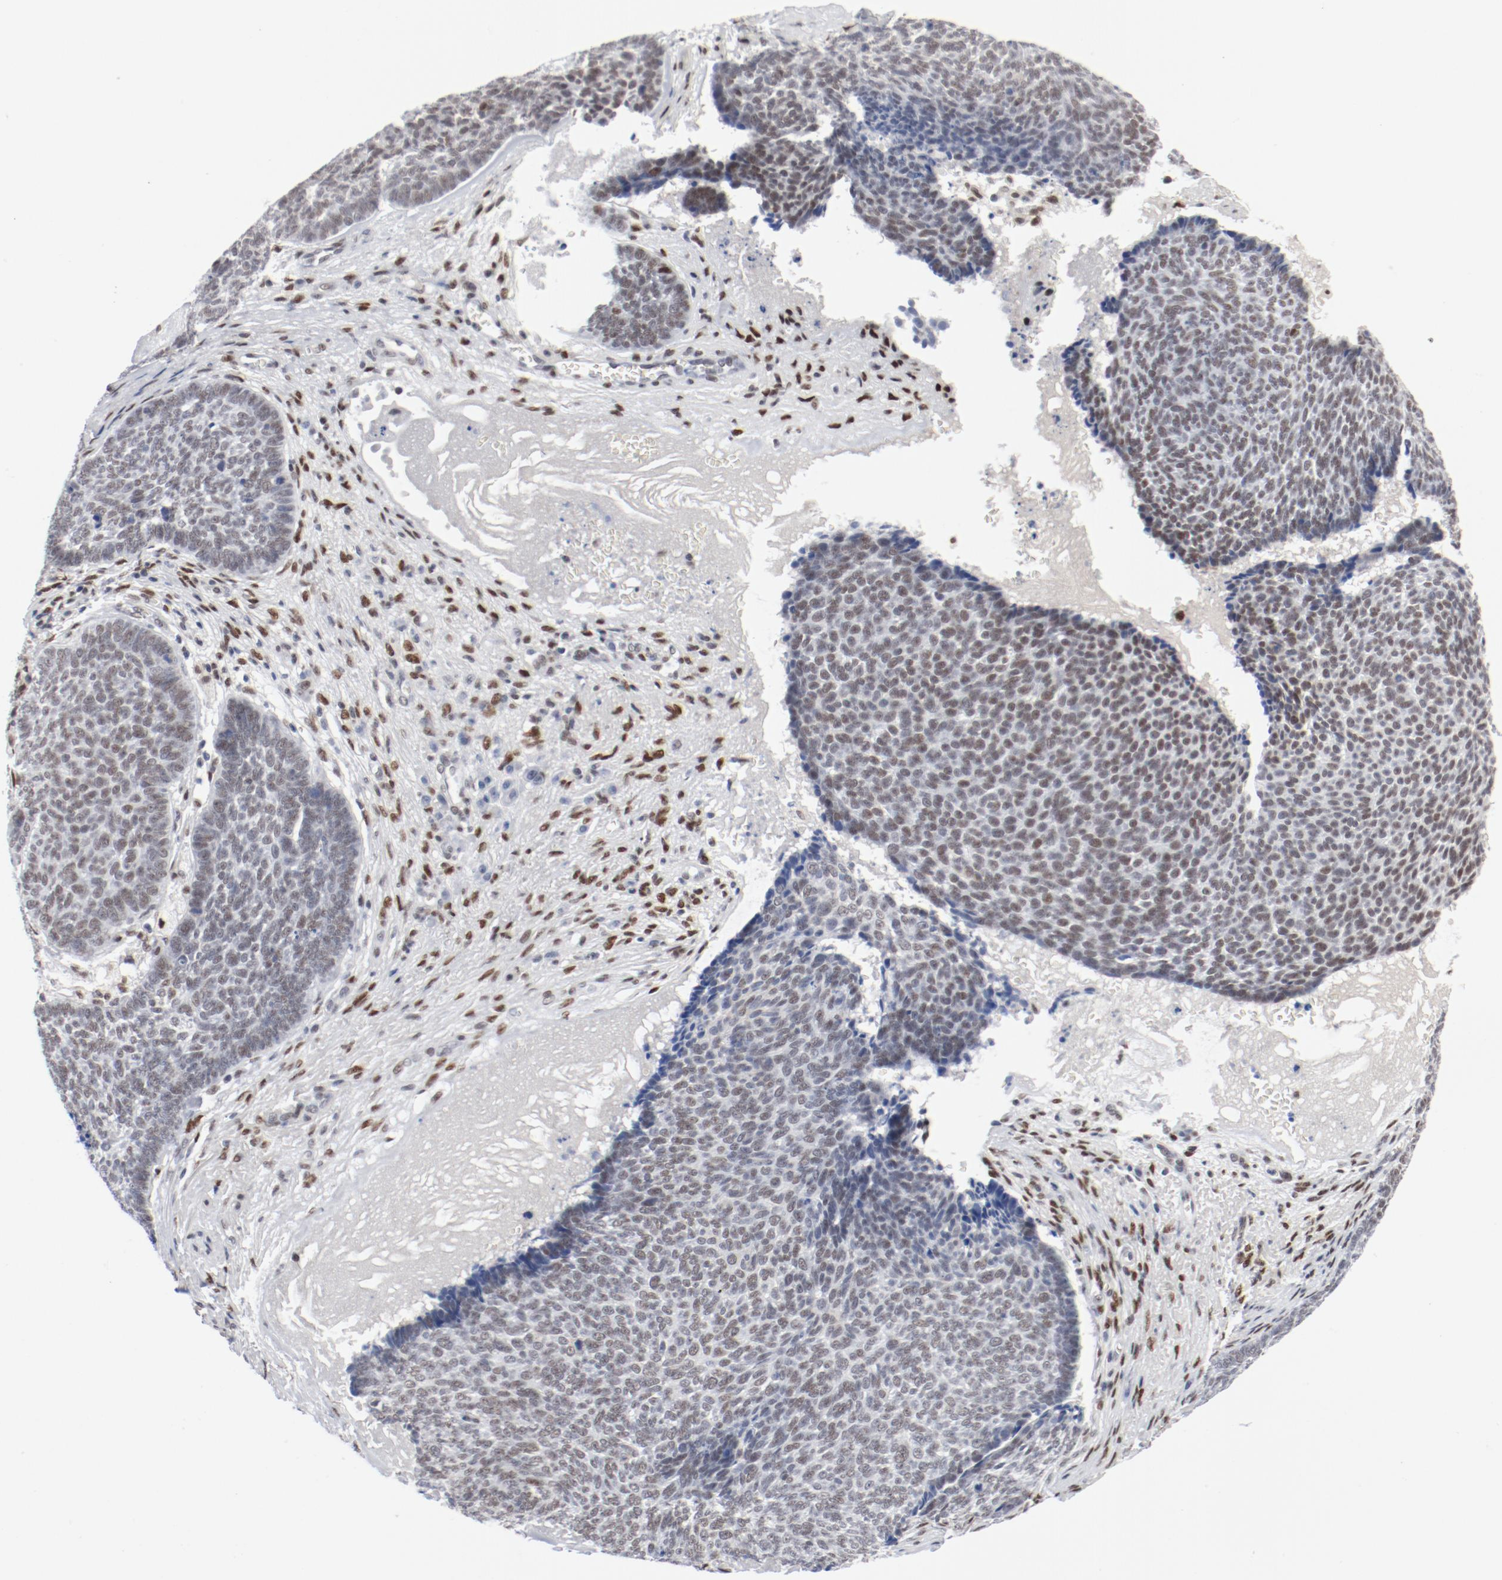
{"staining": {"intensity": "moderate", "quantity": ">75%", "location": "nuclear"}, "tissue": "skin cancer", "cell_type": "Tumor cells", "image_type": "cancer", "snomed": [{"axis": "morphology", "description": "Basal cell carcinoma"}, {"axis": "topography", "description": "Skin"}], "caption": "Basal cell carcinoma (skin) stained for a protein (brown) displays moderate nuclear positive positivity in approximately >75% of tumor cells.", "gene": "ARNT", "patient": {"sex": "male", "age": 84}}